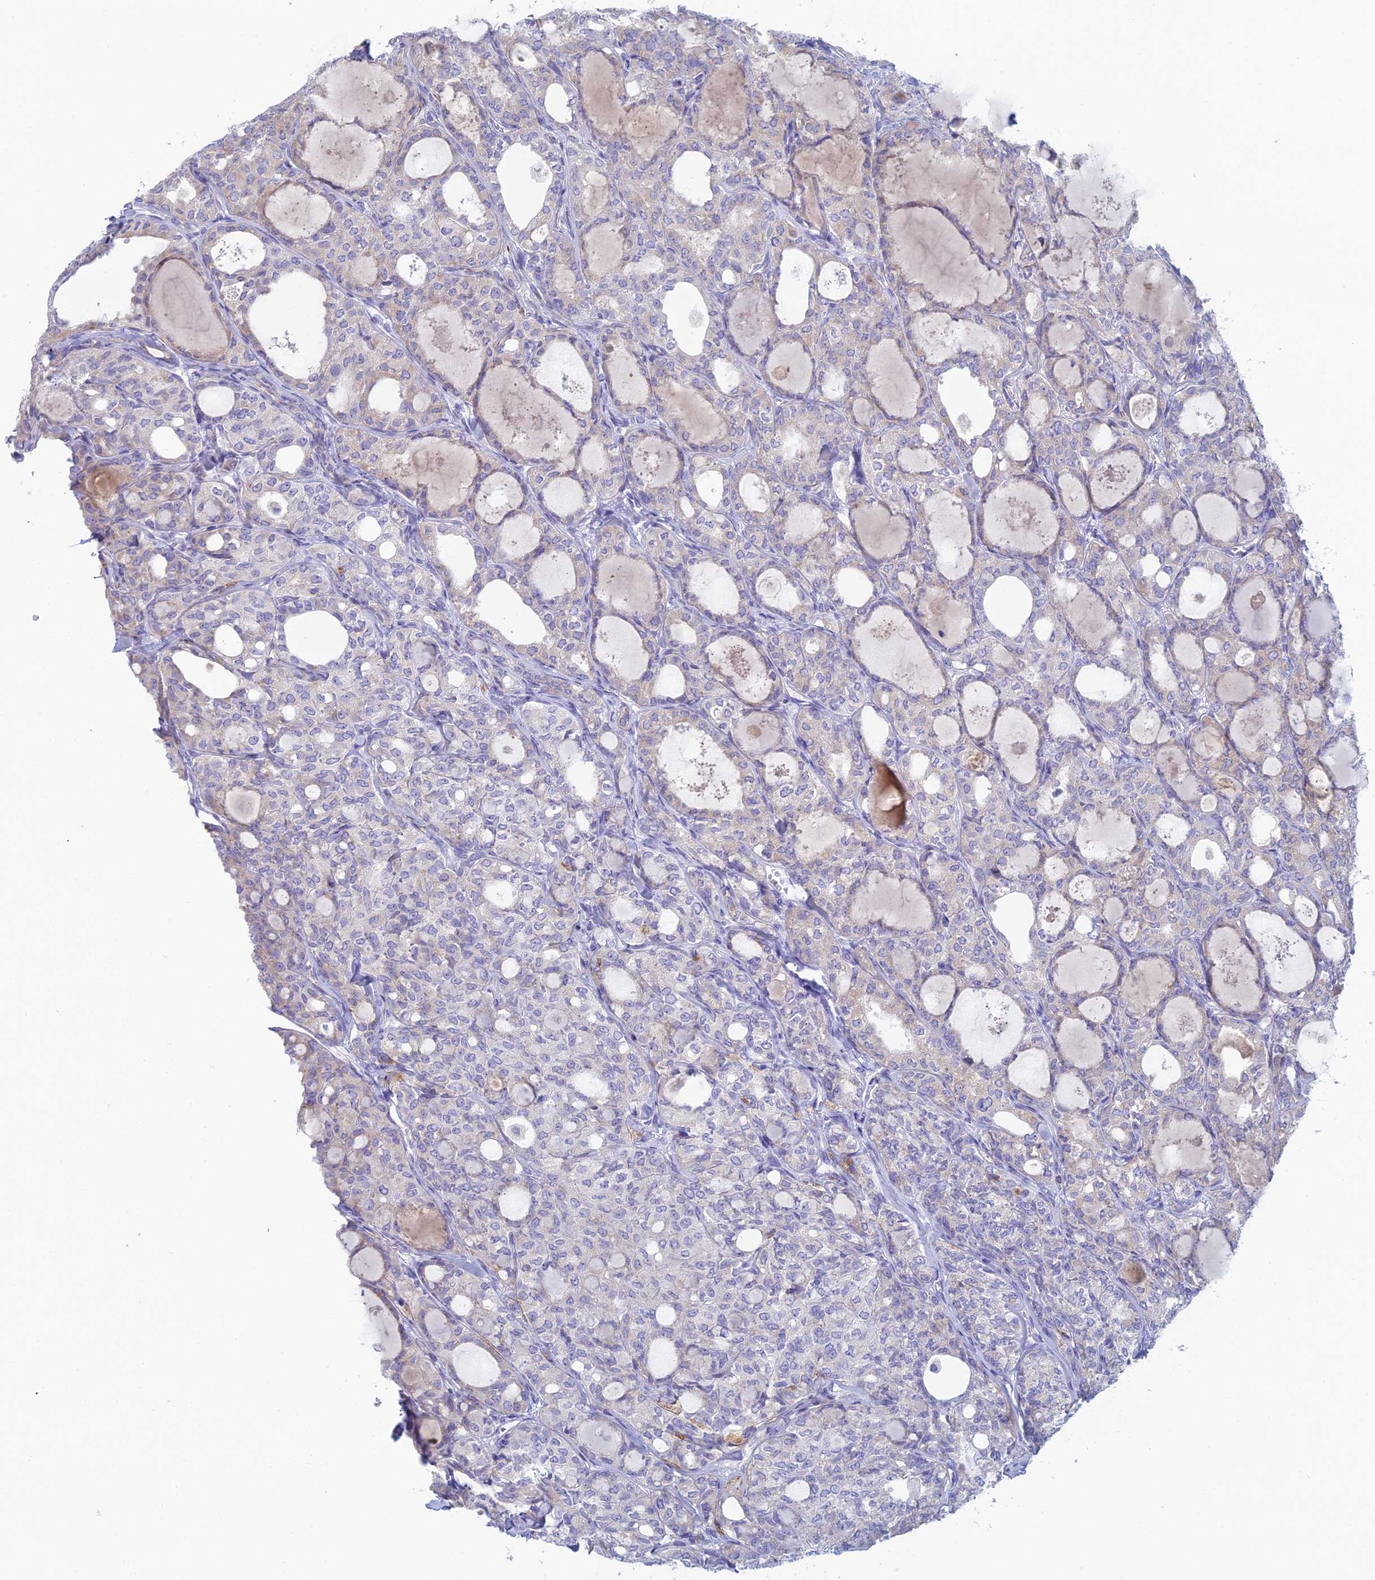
{"staining": {"intensity": "negative", "quantity": "none", "location": "none"}, "tissue": "thyroid cancer", "cell_type": "Tumor cells", "image_type": "cancer", "snomed": [{"axis": "morphology", "description": "Follicular adenoma carcinoma, NOS"}, {"axis": "topography", "description": "Thyroid gland"}], "caption": "This is a histopathology image of IHC staining of thyroid follicular adenoma carcinoma, which shows no staining in tumor cells.", "gene": "FERD3L", "patient": {"sex": "male", "age": 75}}